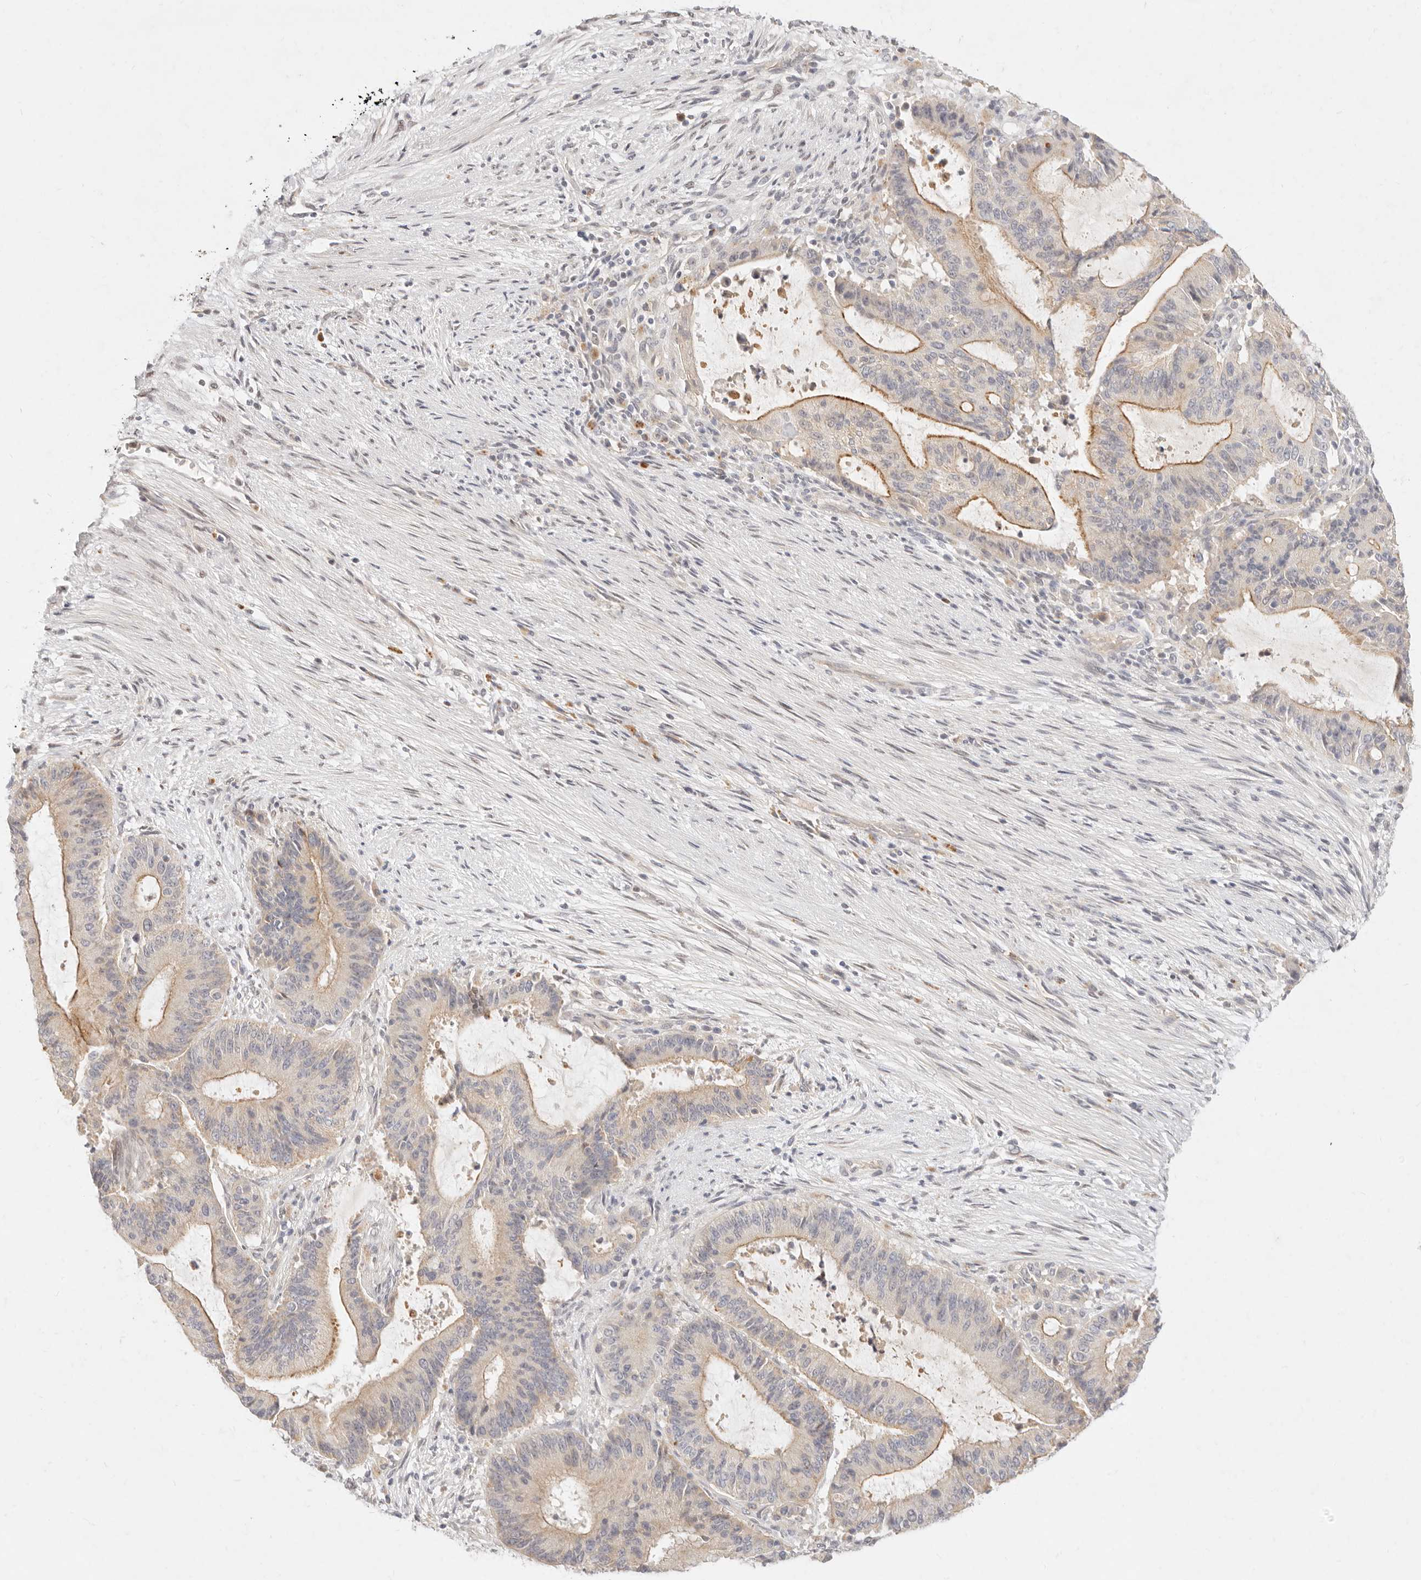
{"staining": {"intensity": "moderate", "quantity": "<25%", "location": "cytoplasmic/membranous"}, "tissue": "liver cancer", "cell_type": "Tumor cells", "image_type": "cancer", "snomed": [{"axis": "morphology", "description": "Normal tissue, NOS"}, {"axis": "morphology", "description": "Cholangiocarcinoma"}, {"axis": "topography", "description": "Liver"}, {"axis": "topography", "description": "Peripheral nerve tissue"}], "caption": "This histopathology image demonstrates IHC staining of liver cancer, with low moderate cytoplasmic/membranous positivity in about <25% of tumor cells.", "gene": "ASCL3", "patient": {"sex": "female", "age": 73}}